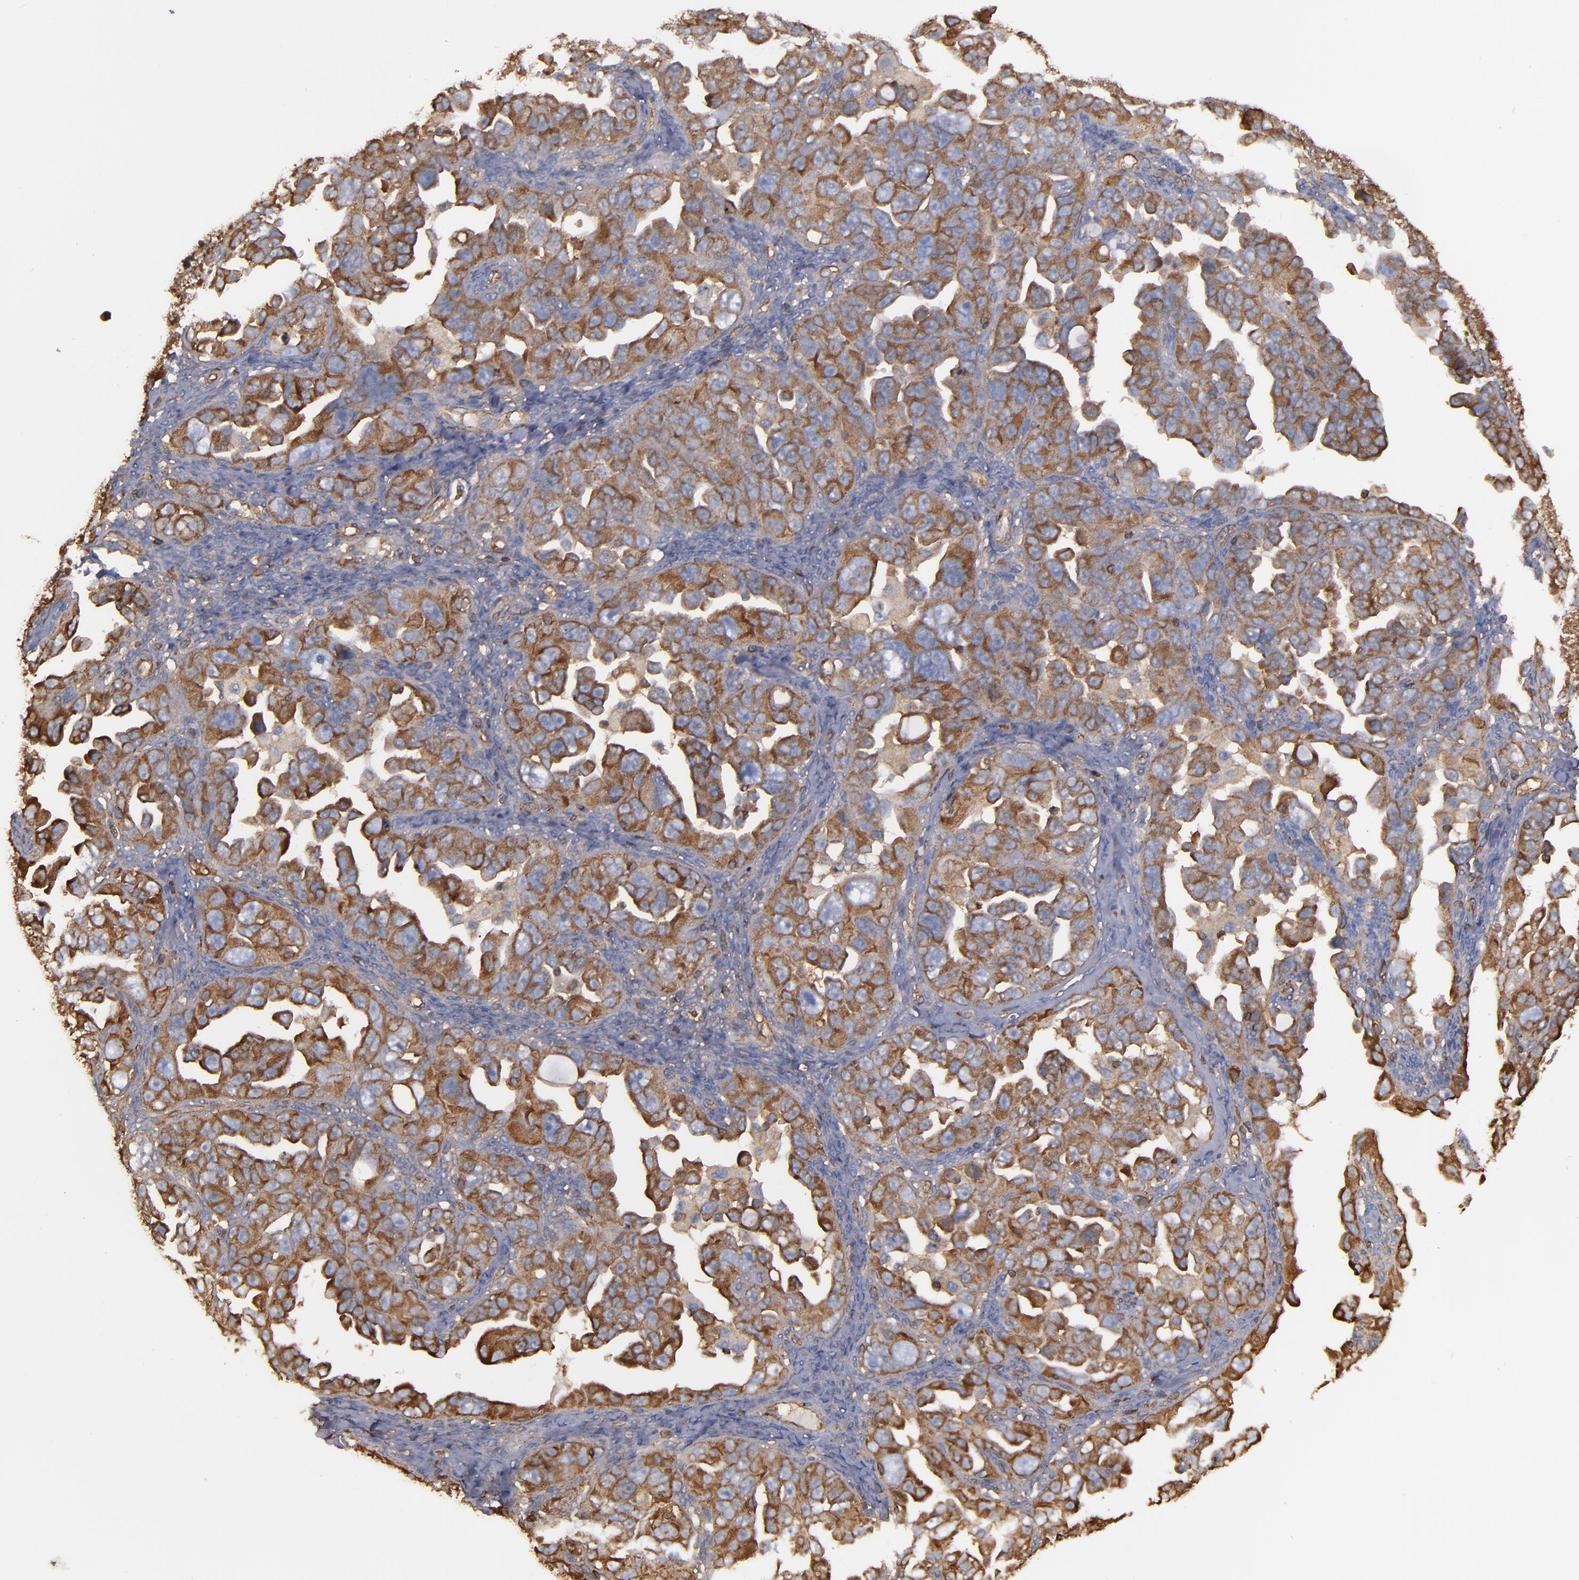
{"staining": {"intensity": "moderate", "quantity": ">75%", "location": "cytoplasmic/membranous"}, "tissue": "ovarian cancer", "cell_type": "Tumor cells", "image_type": "cancer", "snomed": [{"axis": "morphology", "description": "Cystadenocarcinoma, serous, NOS"}, {"axis": "topography", "description": "Ovary"}], "caption": "The histopathology image exhibits a brown stain indicating the presence of a protein in the cytoplasmic/membranous of tumor cells in ovarian cancer.", "gene": "ACTN4", "patient": {"sex": "female", "age": 66}}